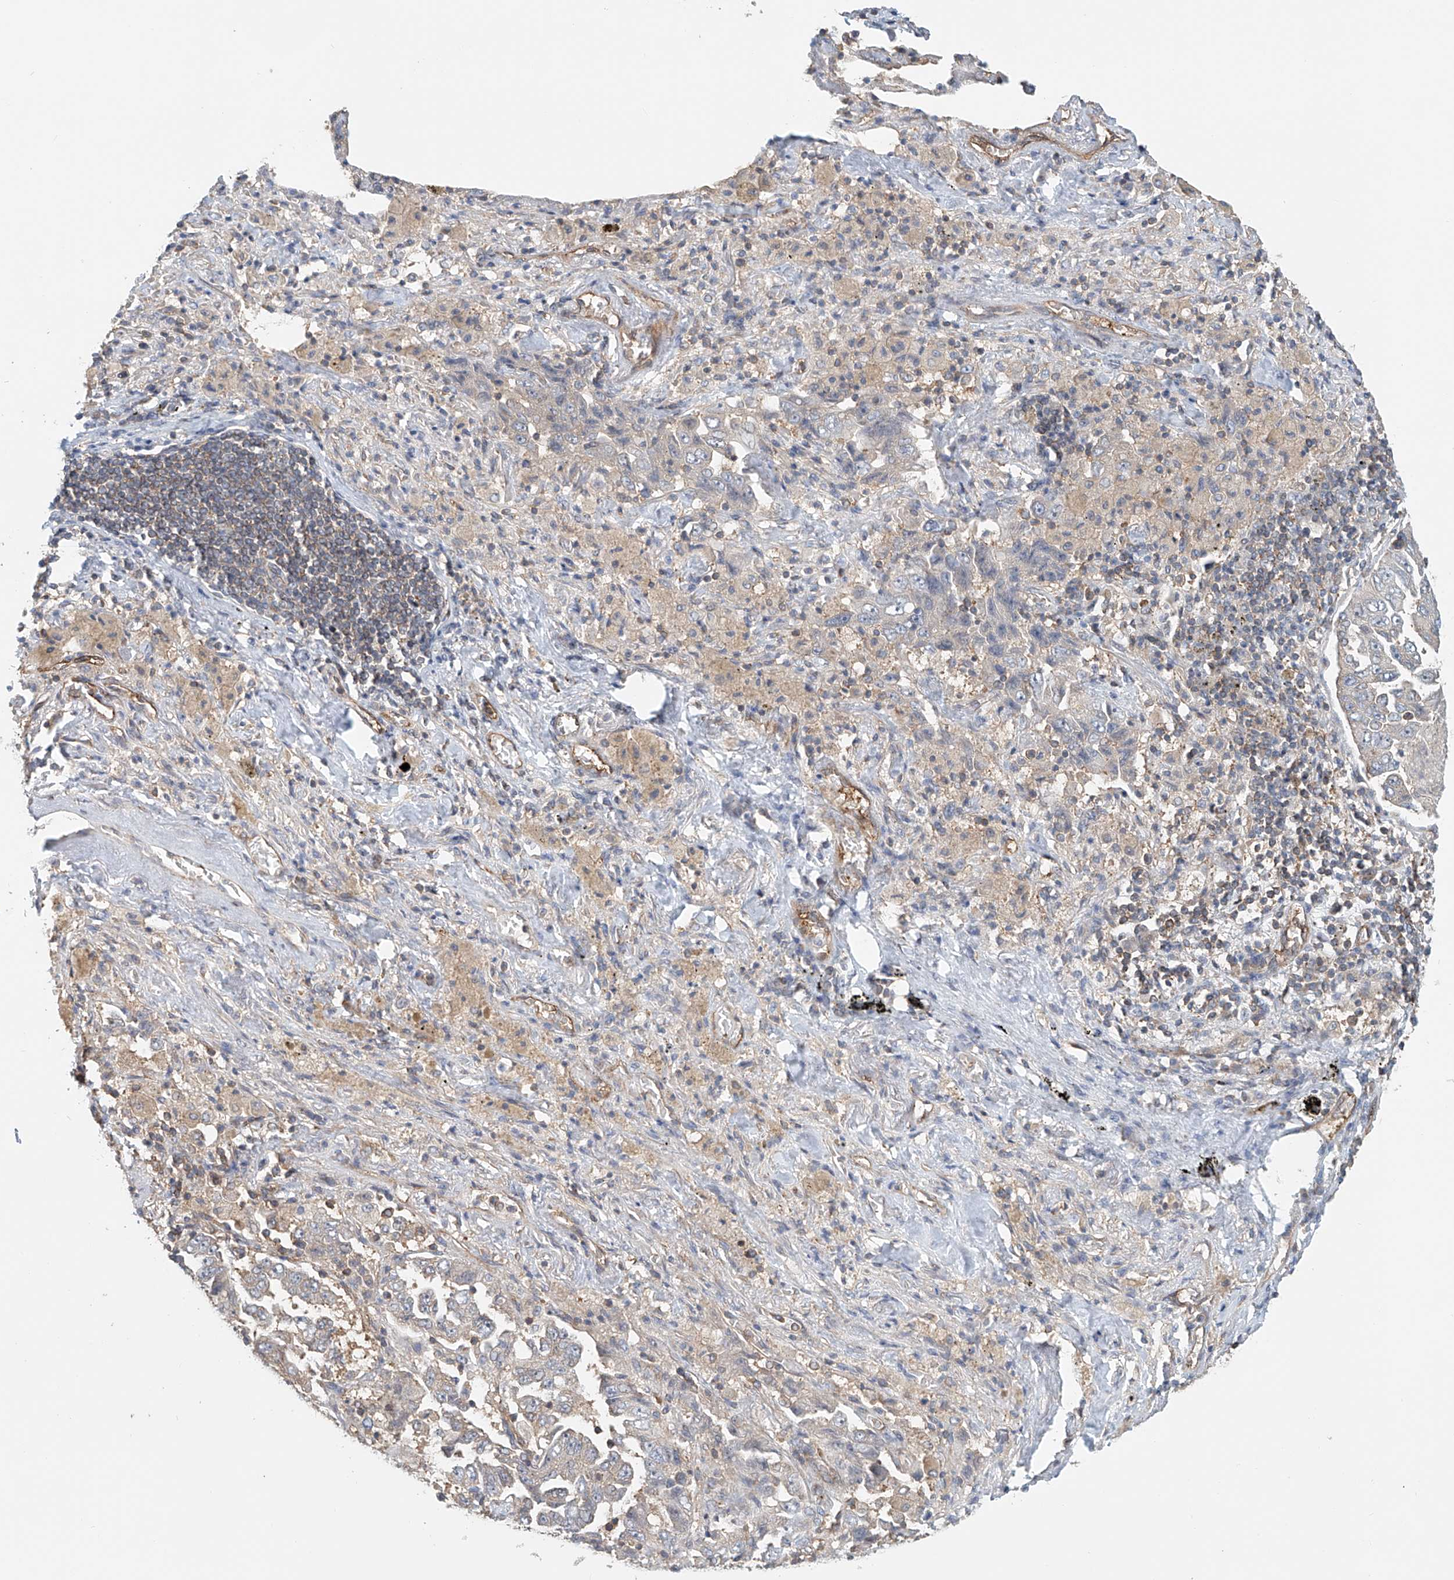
{"staining": {"intensity": "negative", "quantity": "none", "location": "none"}, "tissue": "lung cancer", "cell_type": "Tumor cells", "image_type": "cancer", "snomed": [{"axis": "morphology", "description": "Adenocarcinoma, NOS"}, {"axis": "topography", "description": "Lung"}], "caption": "Immunohistochemistry micrograph of lung cancer stained for a protein (brown), which reveals no expression in tumor cells.", "gene": "FRYL", "patient": {"sex": "female", "age": 51}}